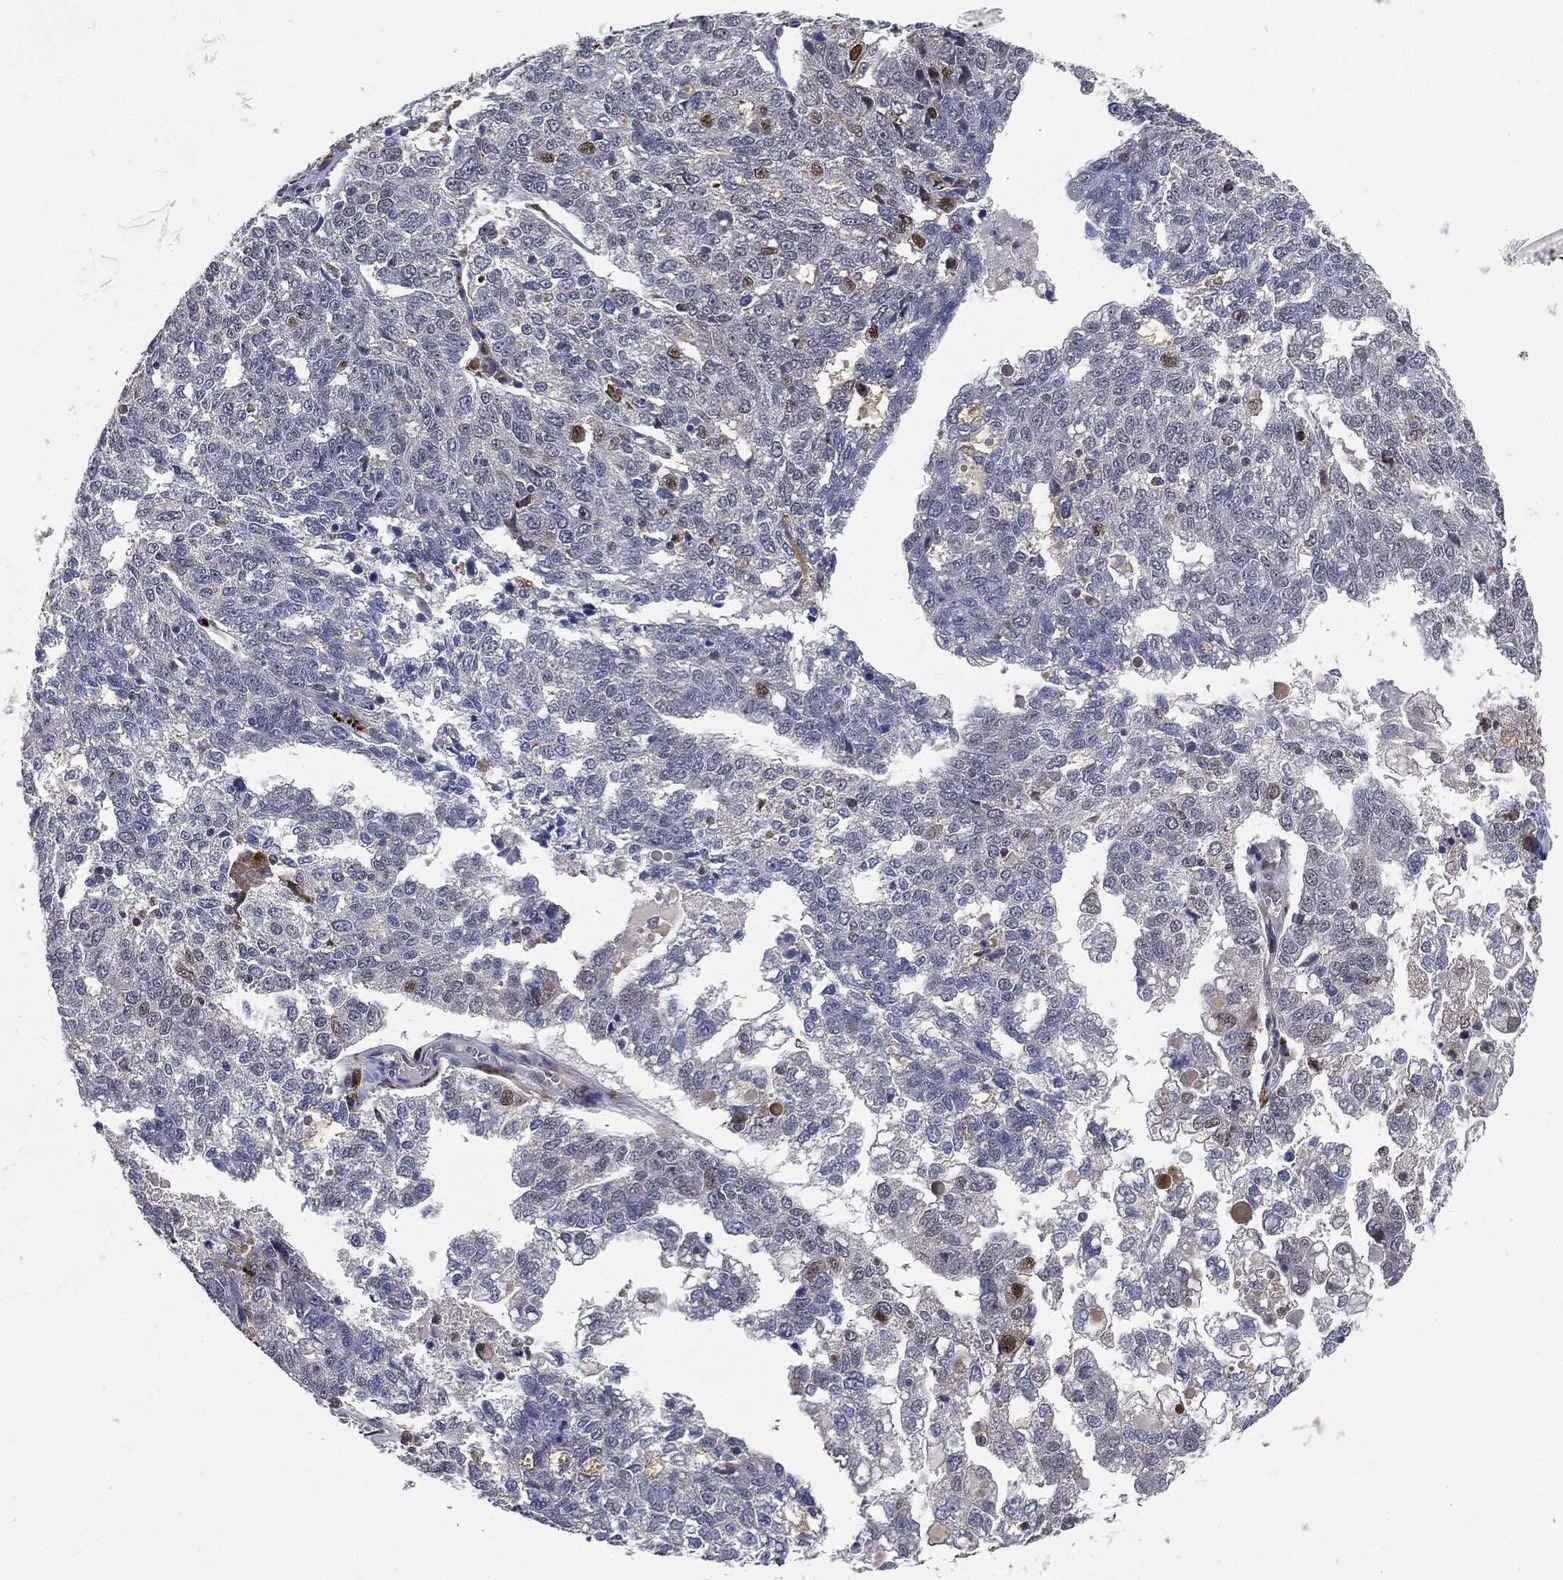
{"staining": {"intensity": "negative", "quantity": "none", "location": "none"}, "tissue": "ovarian cancer", "cell_type": "Tumor cells", "image_type": "cancer", "snomed": [{"axis": "morphology", "description": "Cystadenocarcinoma, serous, NOS"}, {"axis": "topography", "description": "Ovary"}], "caption": "Human serous cystadenocarcinoma (ovarian) stained for a protein using immunohistochemistry shows no positivity in tumor cells.", "gene": "TRMT1L", "patient": {"sex": "female", "age": 71}}